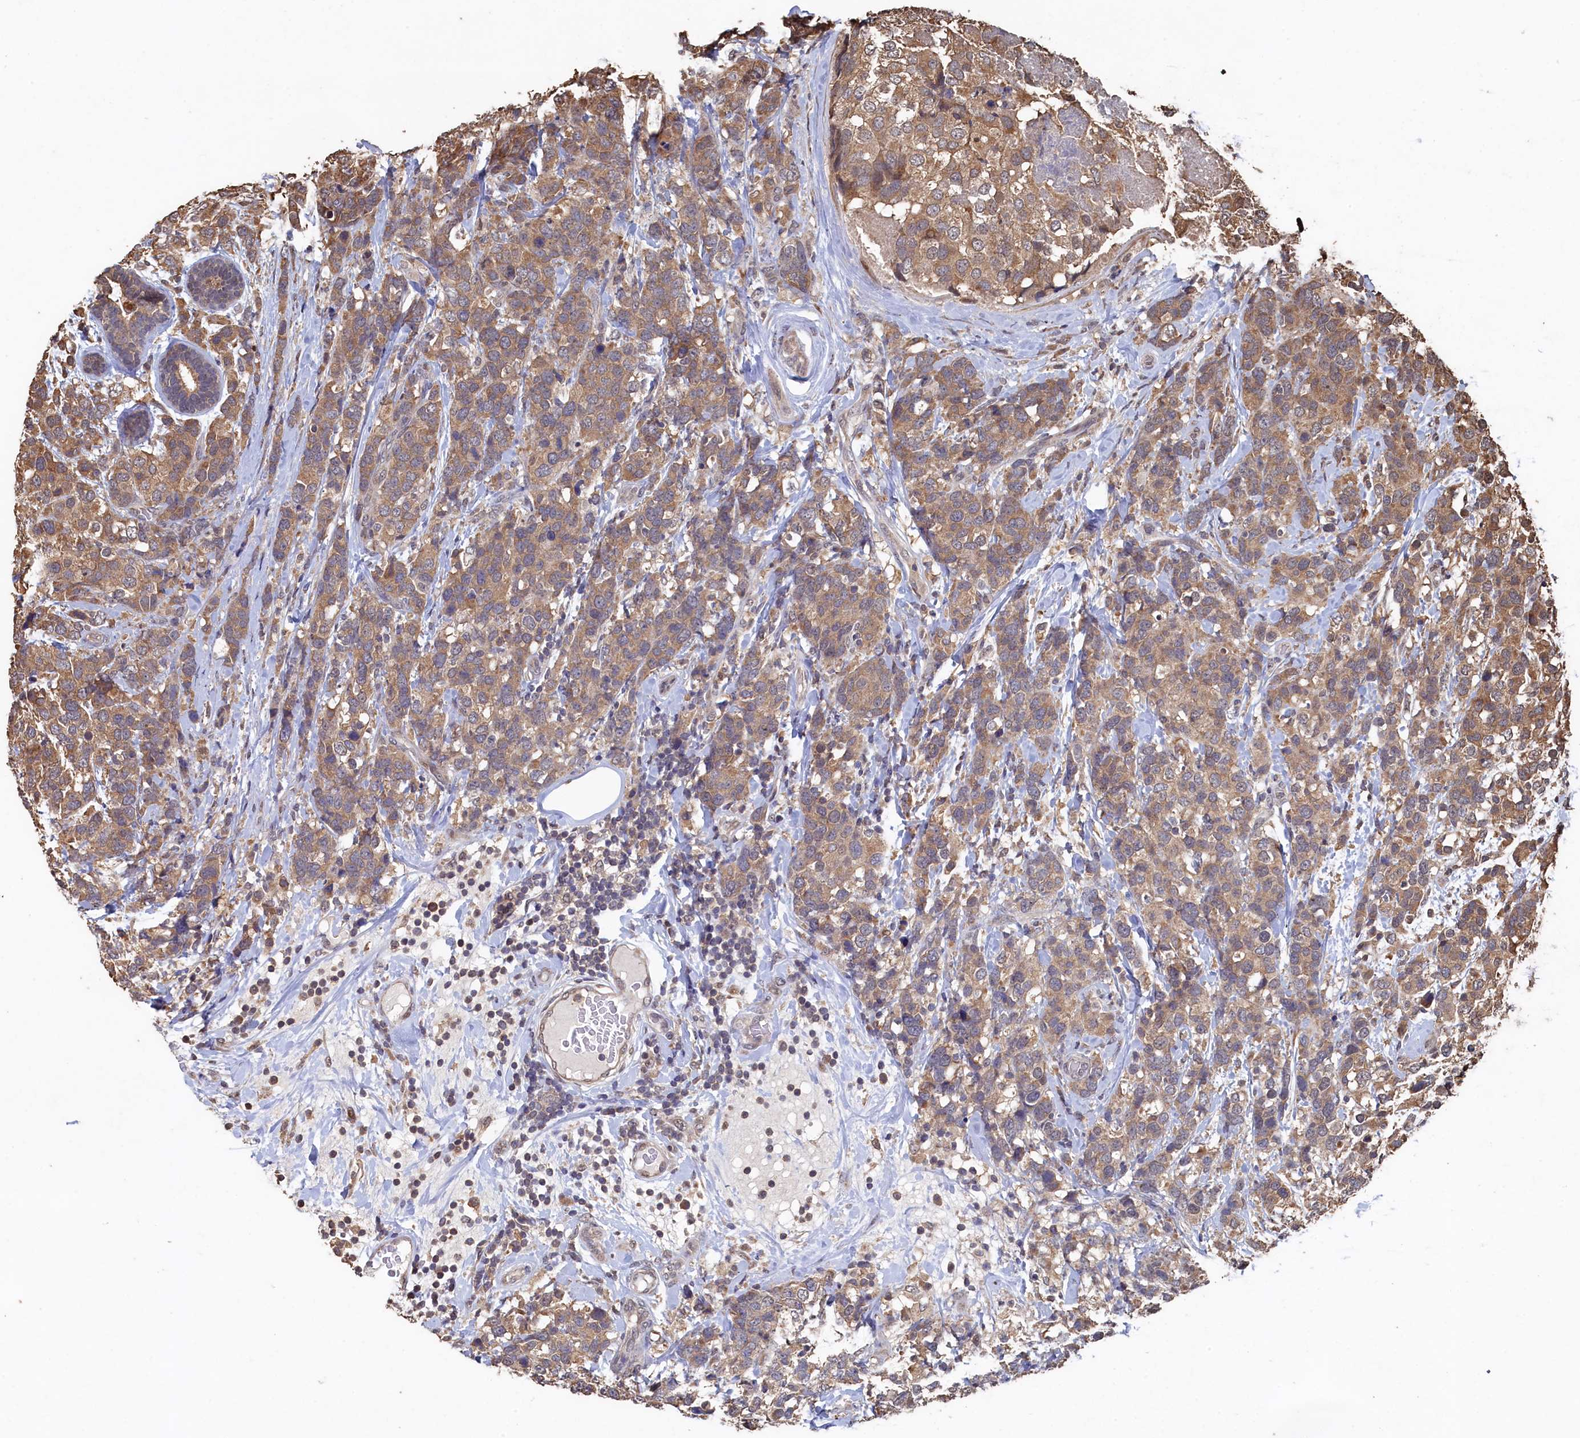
{"staining": {"intensity": "weak", "quantity": ">75%", "location": "cytoplasmic/membranous"}, "tissue": "breast cancer", "cell_type": "Tumor cells", "image_type": "cancer", "snomed": [{"axis": "morphology", "description": "Lobular carcinoma"}, {"axis": "topography", "description": "Breast"}], "caption": "Weak cytoplasmic/membranous staining for a protein is identified in about >75% of tumor cells of lobular carcinoma (breast) using IHC.", "gene": "PIGN", "patient": {"sex": "female", "age": 59}}